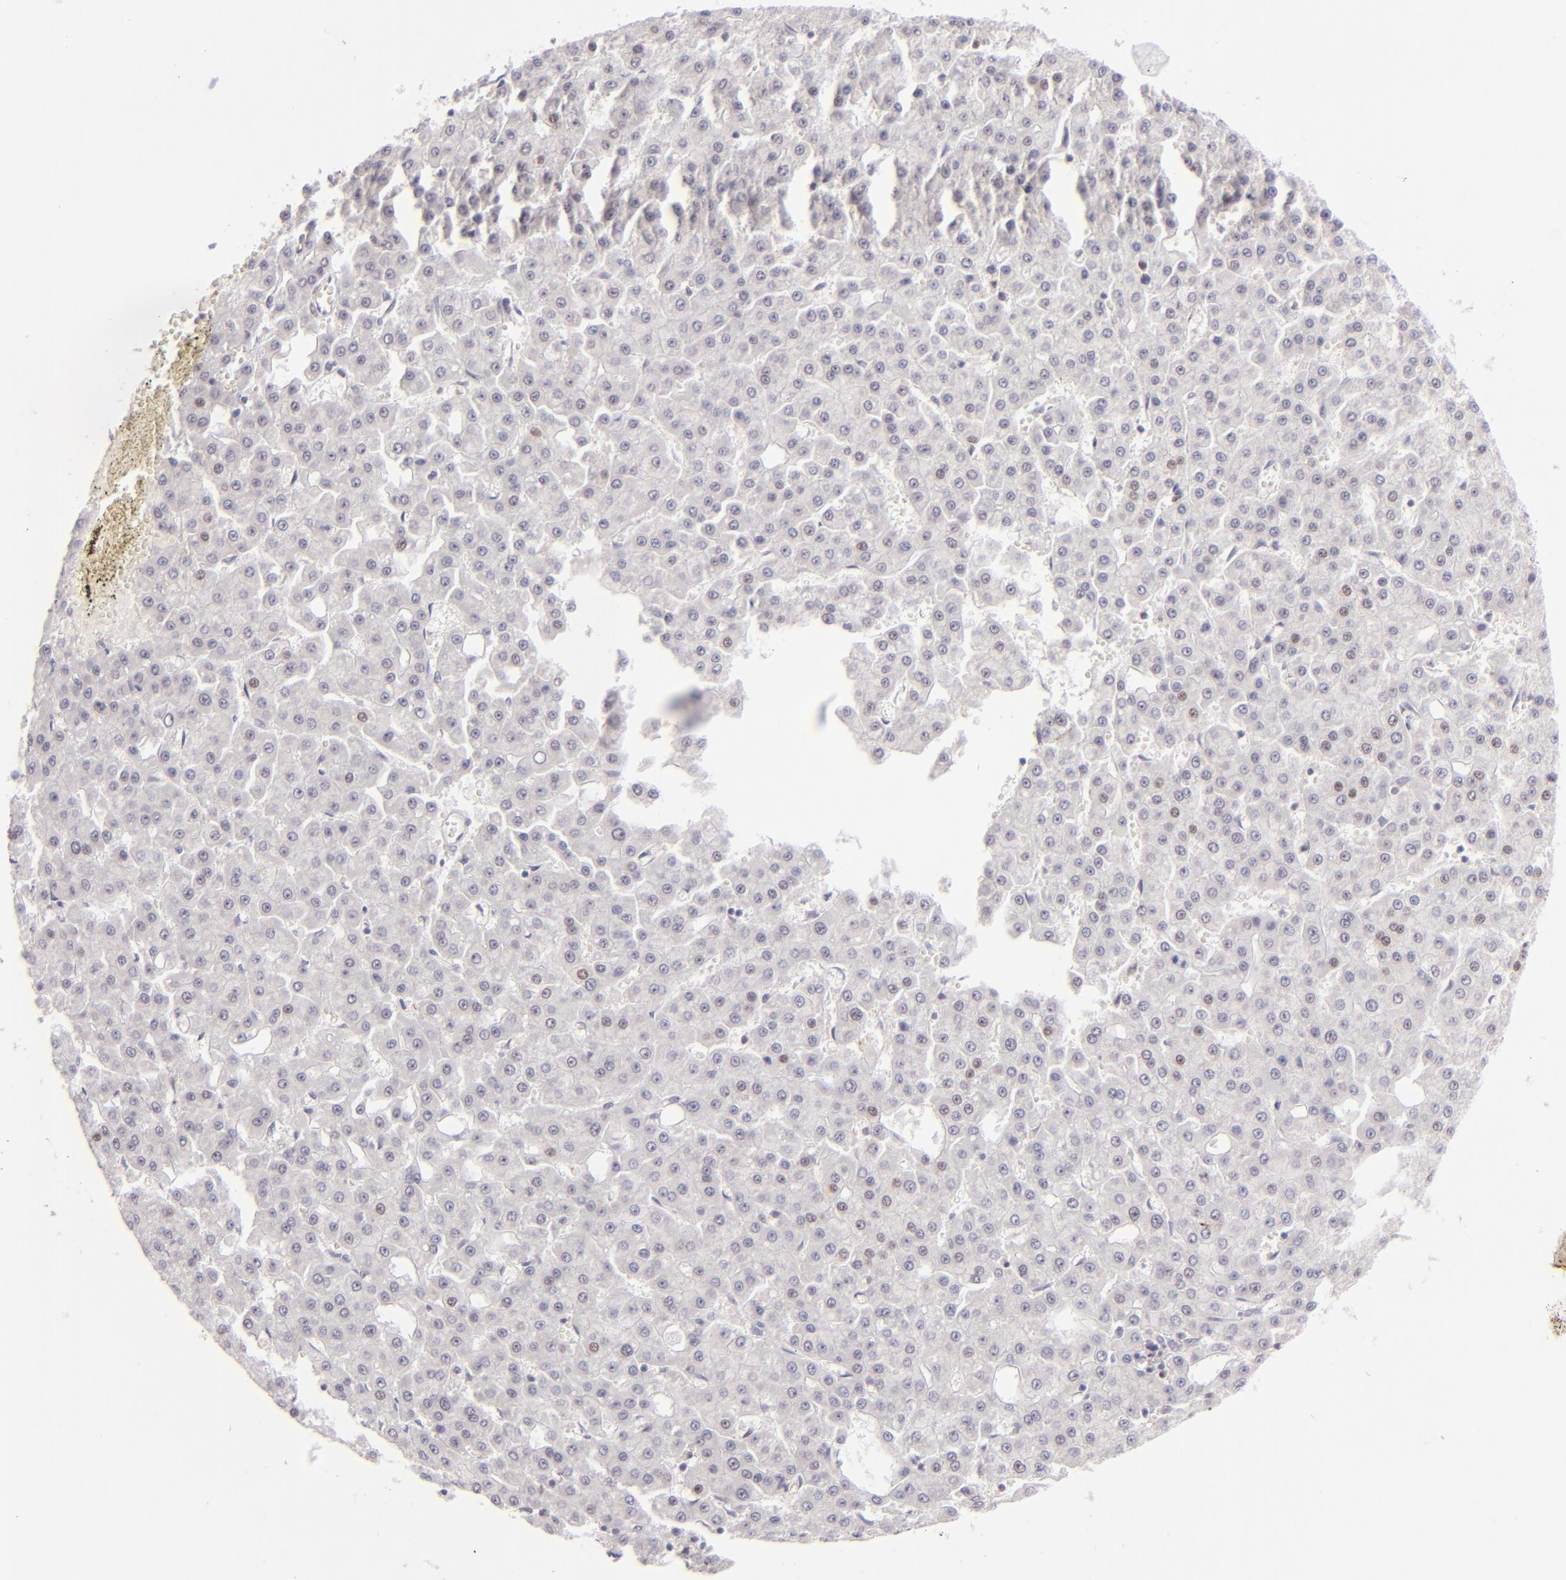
{"staining": {"intensity": "moderate", "quantity": "25%-75%", "location": "nuclear"}, "tissue": "liver cancer", "cell_type": "Tumor cells", "image_type": "cancer", "snomed": [{"axis": "morphology", "description": "Carcinoma, Hepatocellular, NOS"}, {"axis": "topography", "description": "Liver"}], "caption": "High-magnification brightfield microscopy of liver cancer stained with DAB (3,3'-diaminobenzidine) (brown) and counterstained with hematoxylin (blue). tumor cells exhibit moderate nuclear expression is present in approximately25%-75% of cells. (brown staining indicates protein expression, while blue staining denotes nuclei).", "gene": "POU2F1", "patient": {"sex": "male", "age": 47}}